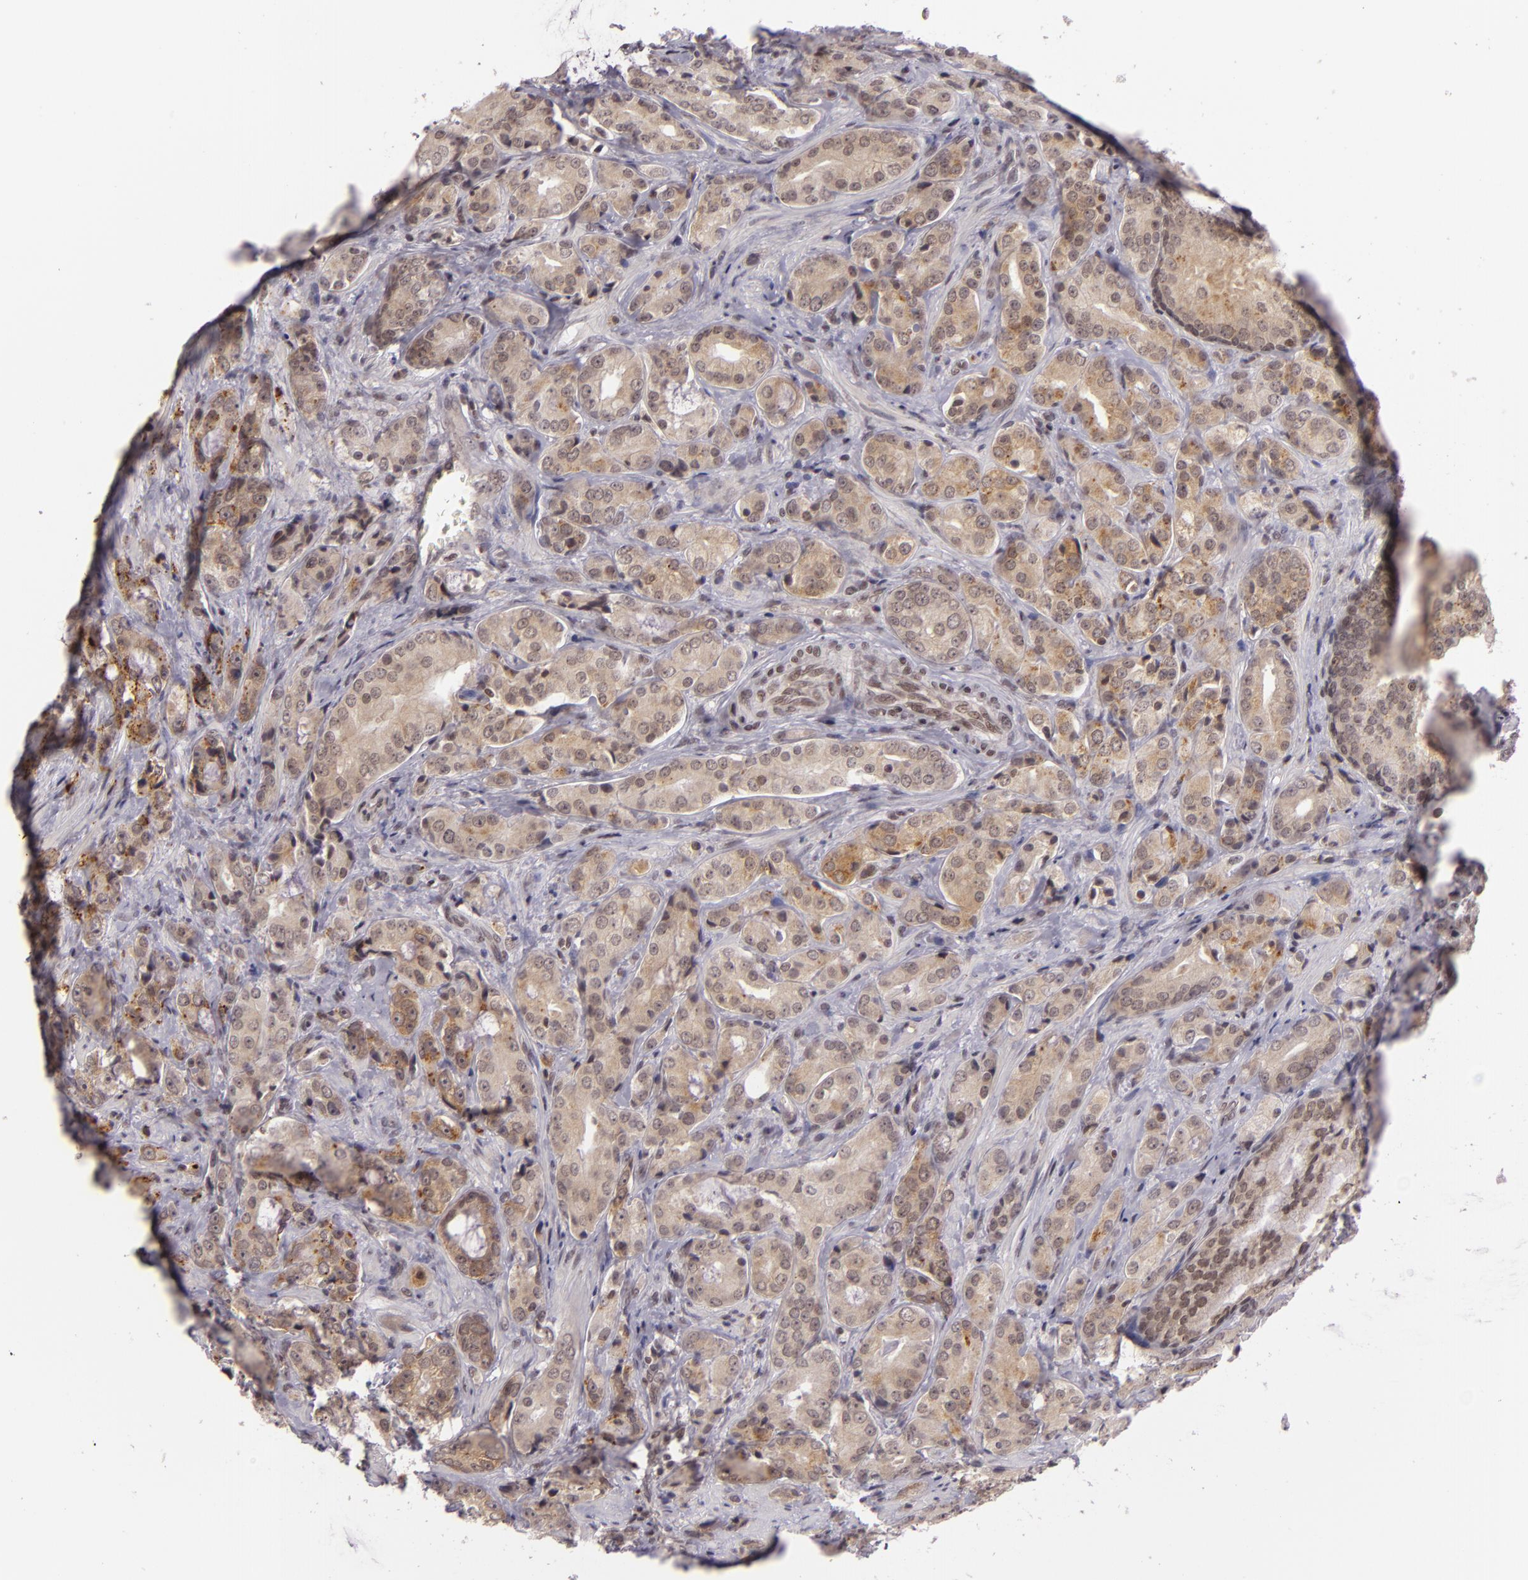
{"staining": {"intensity": "moderate", "quantity": ">75%", "location": "cytoplasmic/membranous,nuclear"}, "tissue": "prostate cancer", "cell_type": "Tumor cells", "image_type": "cancer", "snomed": [{"axis": "morphology", "description": "Adenocarcinoma, Medium grade"}, {"axis": "topography", "description": "Prostate"}], "caption": "Human prostate cancer stained for a protein (brown) reveals moderate cytoplasmic/membranous and nuclear positive expression in approximately >75% of tumor cells.", "gene": "ZFX", "patient": {"sex": "male", "age": 70}}